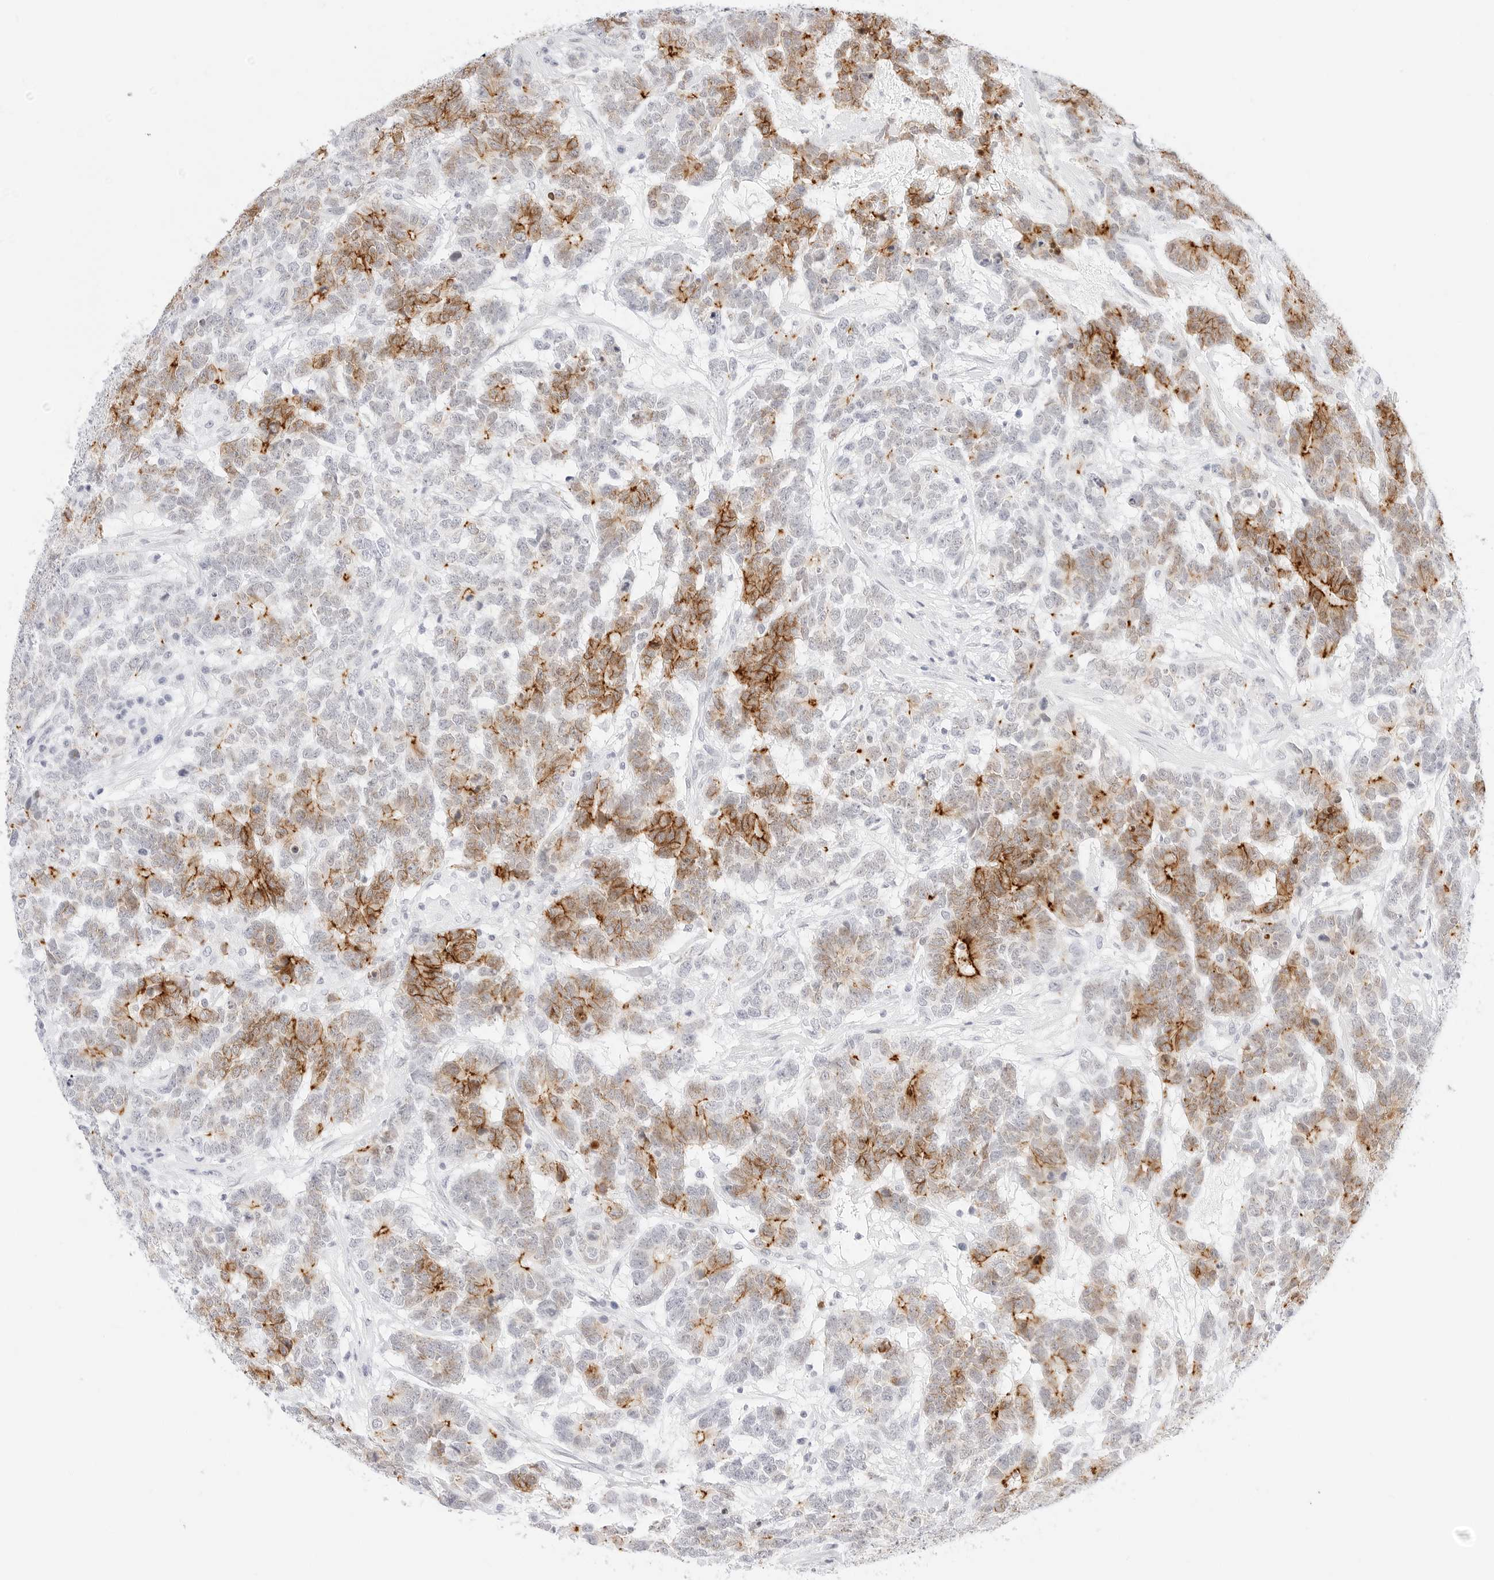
{"staining": {"intensity": "moderate", "quantity": "25%-75%", "location": "cytoplasmic/membranous"}, "tissue": "testis cancer", "cell_type": "Tumor cells", "image_type": "cancer", "snomed": [{"axis": "morphology", "description": "Carcinoma, Embryonal, NOS"}, {"axis": "topography", "description": "Testis"}], "caption": "There is medium levels of moderate cytoplasmic/membranous staining in tumor cells of testis cancer (embryonal carcinoma), as demonstrated by immunohistochemical staining (brown color).", "gene": "CDH1", "patient": {"sex": "male", "age": 26}}